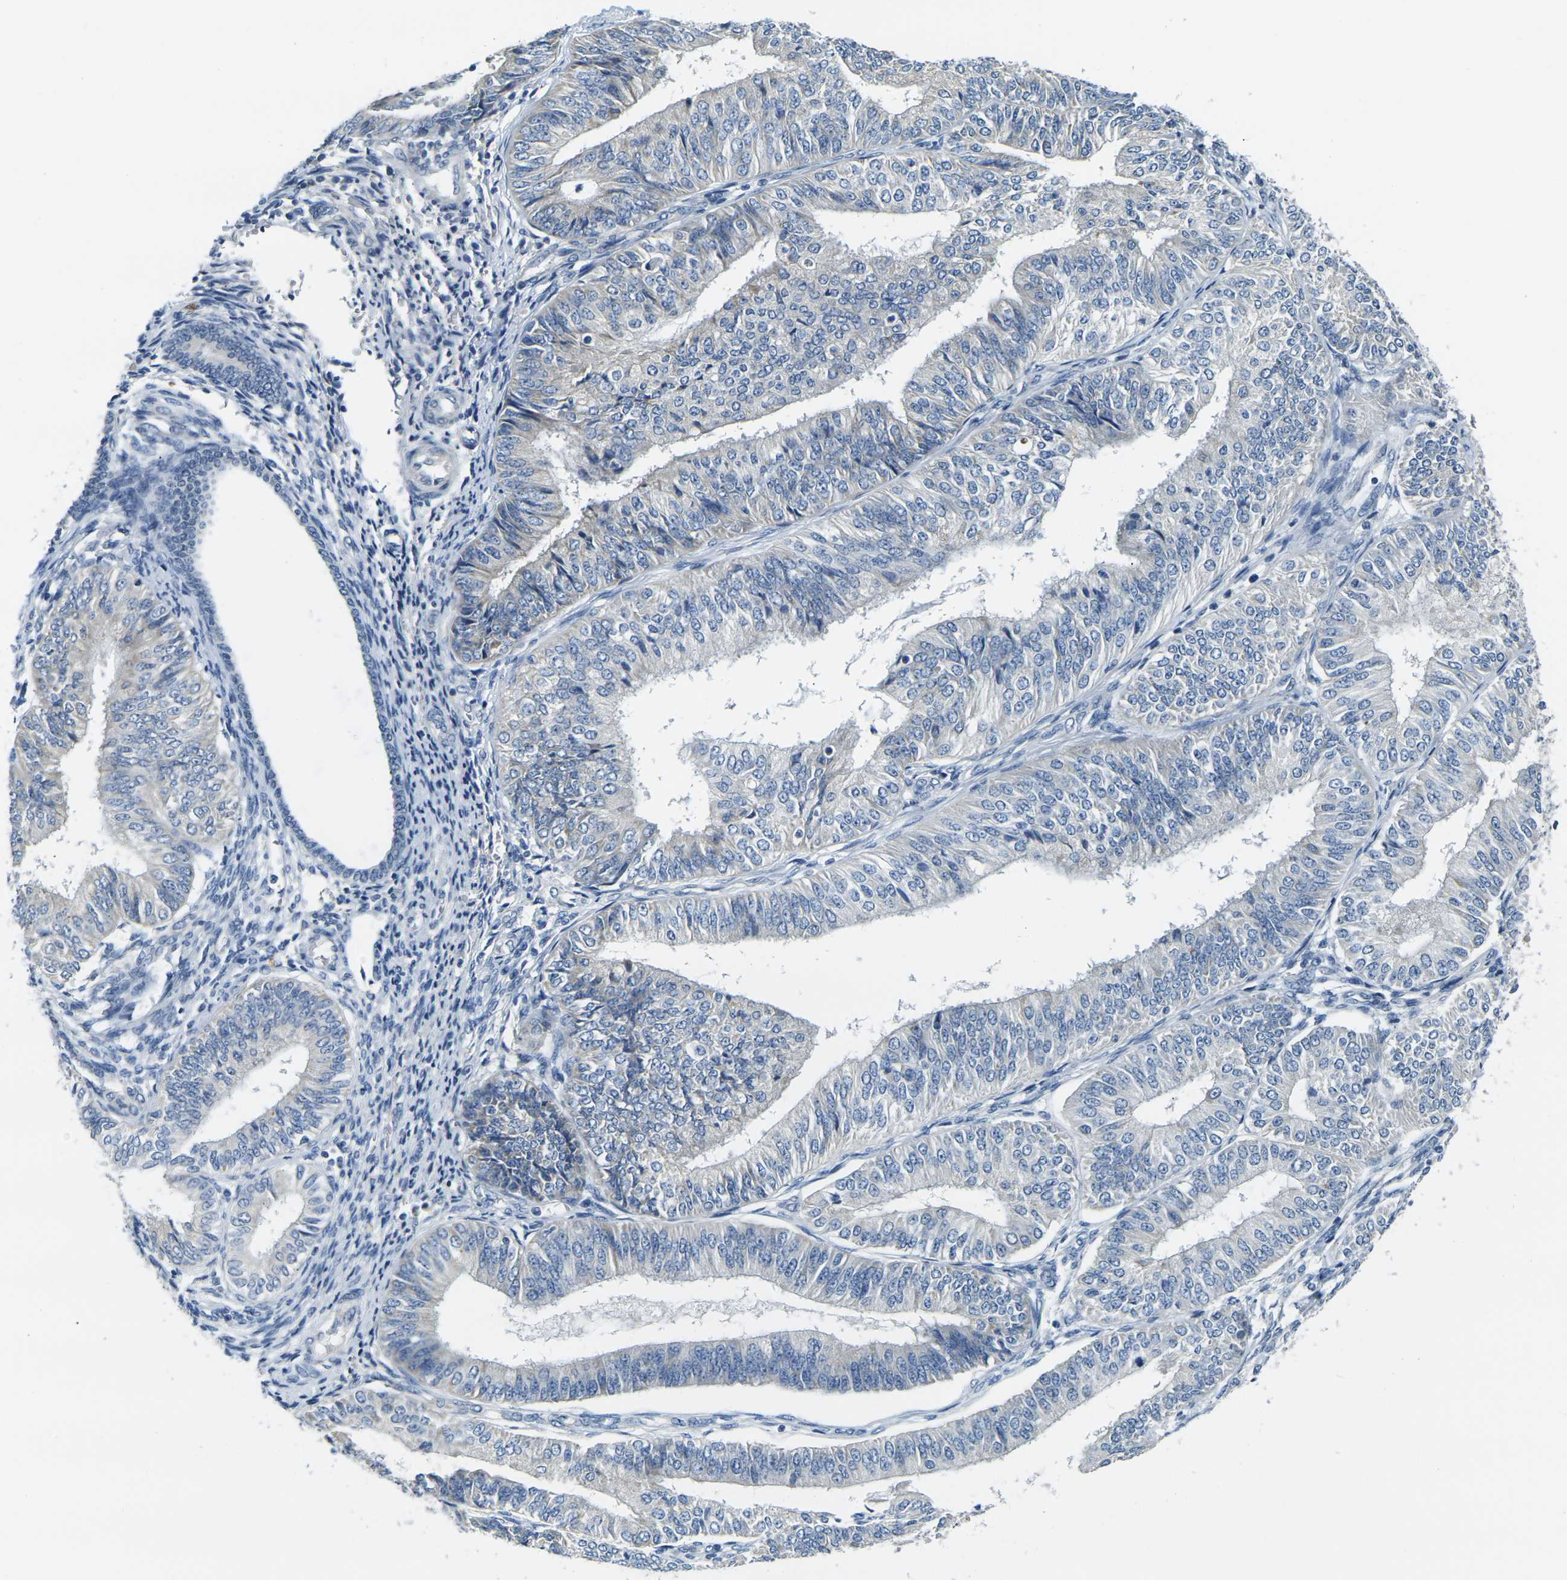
{"staining": {"intensity": "negative", "quantity": "none", "location": "none"}, "tissue": "endometrial cancer", "cell_type": "Tumor cells", "image_type": "cancer", "snomed": [{"axis": "morphology", "description": "Adenocarcinoma, NOS"}, {"axis": "topography", "description": "Endometrium"}], "caption": "Immunohistochemistry of endometrial adenocarcinoma exhibits no staining in tumor cells.", "gene": "SHISAL2B", "patient": {"sex": "female", "age": 58}}